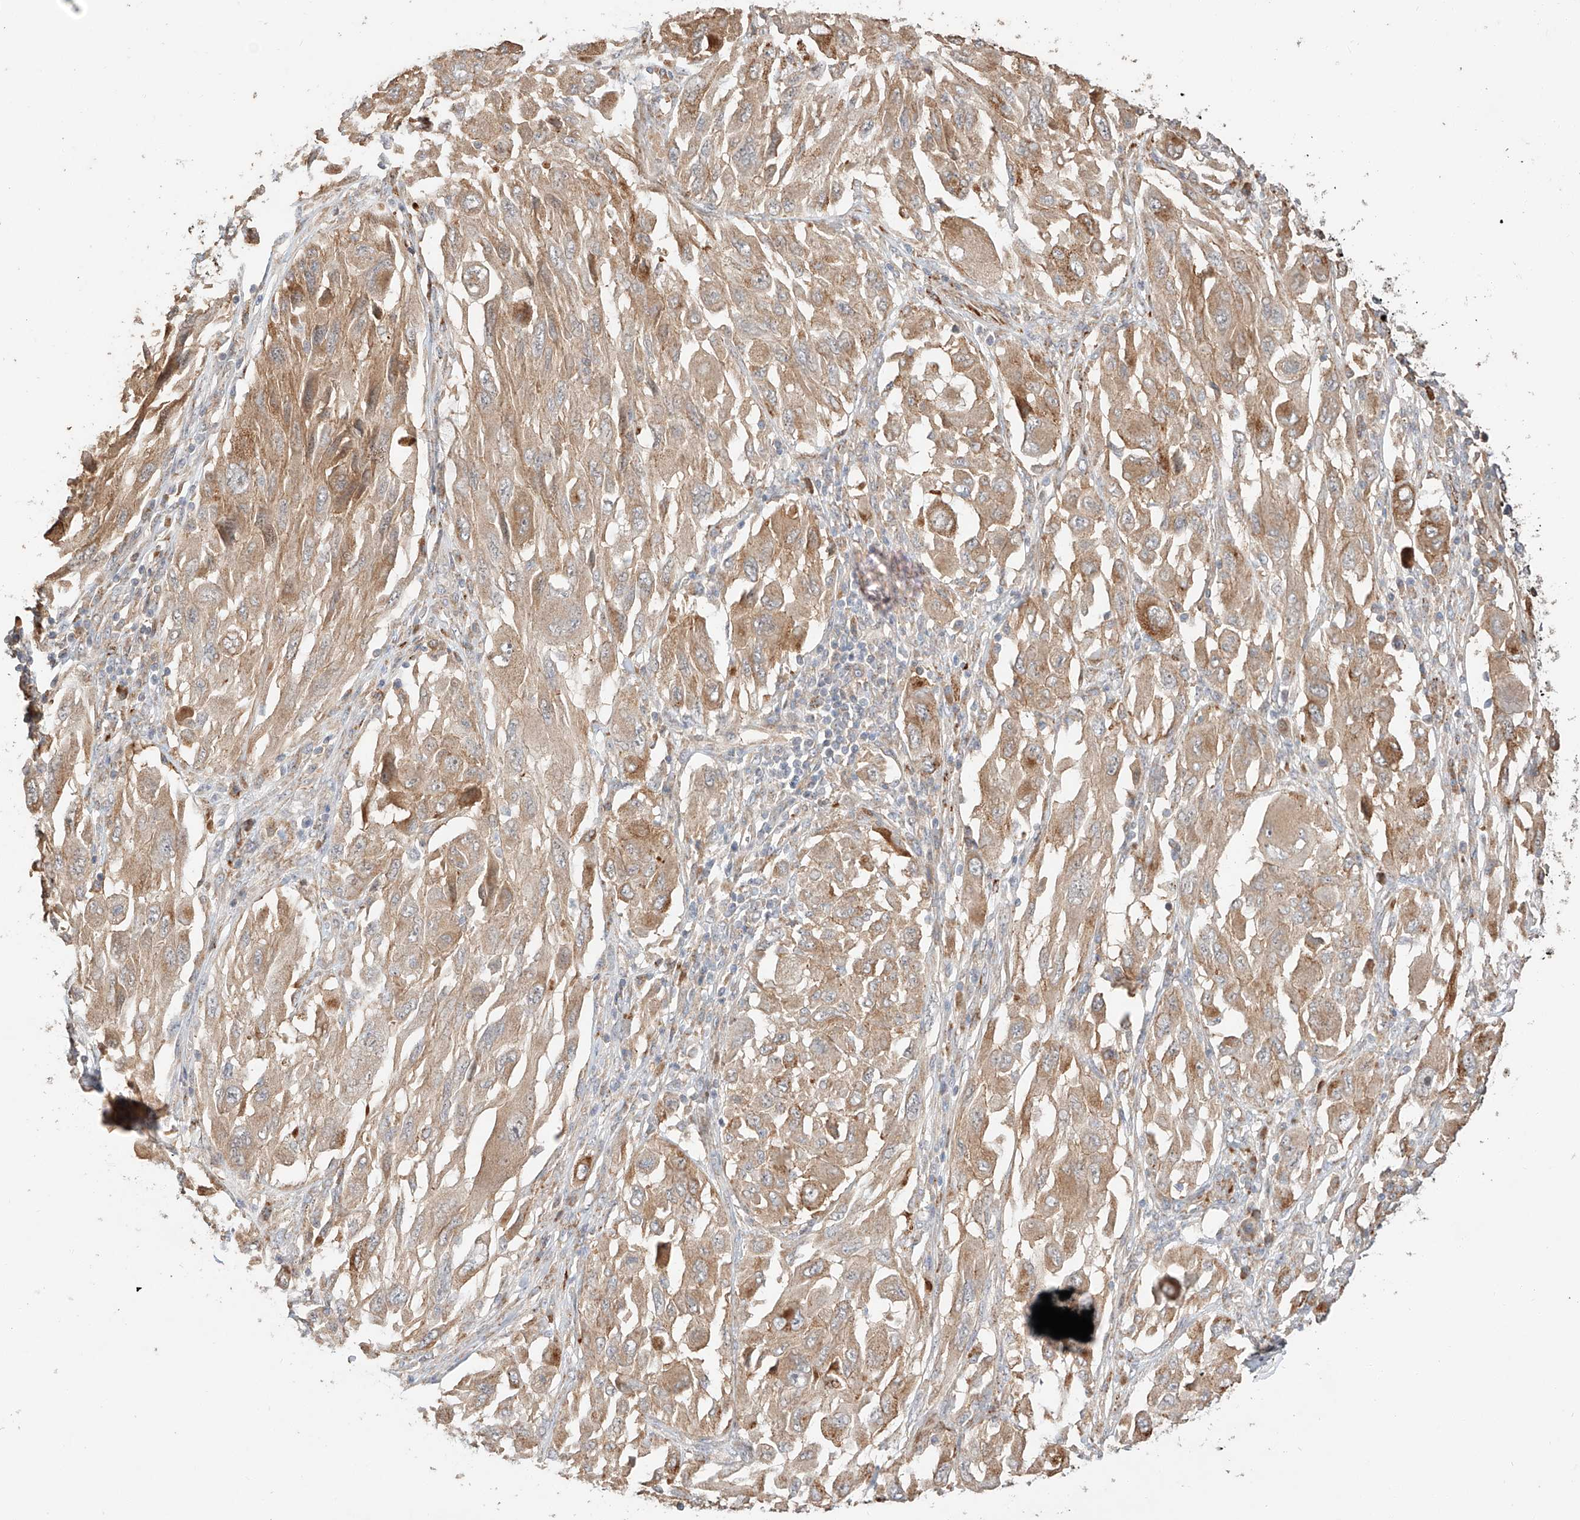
{"staining": {"intensity": "weak", "quantity": ">75%", "location": "cytoplasmic/membranous"}, "tissue": "melanoma", "cell_type": "Tumor cells", "image_type": "cancer", "snomed": [{"axis": "morphology", "description": "Malignant melanoma, NOS"}, {"axis": "topography", "description": "Skin"}], "caption": "This photomicrograph shows immunohistochemistry (IHC) staining of malignant melanoma, with low weak cytoplasmic/membranous staining in about >75% of tumor cells.", "gene": "SUSD6", "patient": {"sex": "female", "age": 91}}